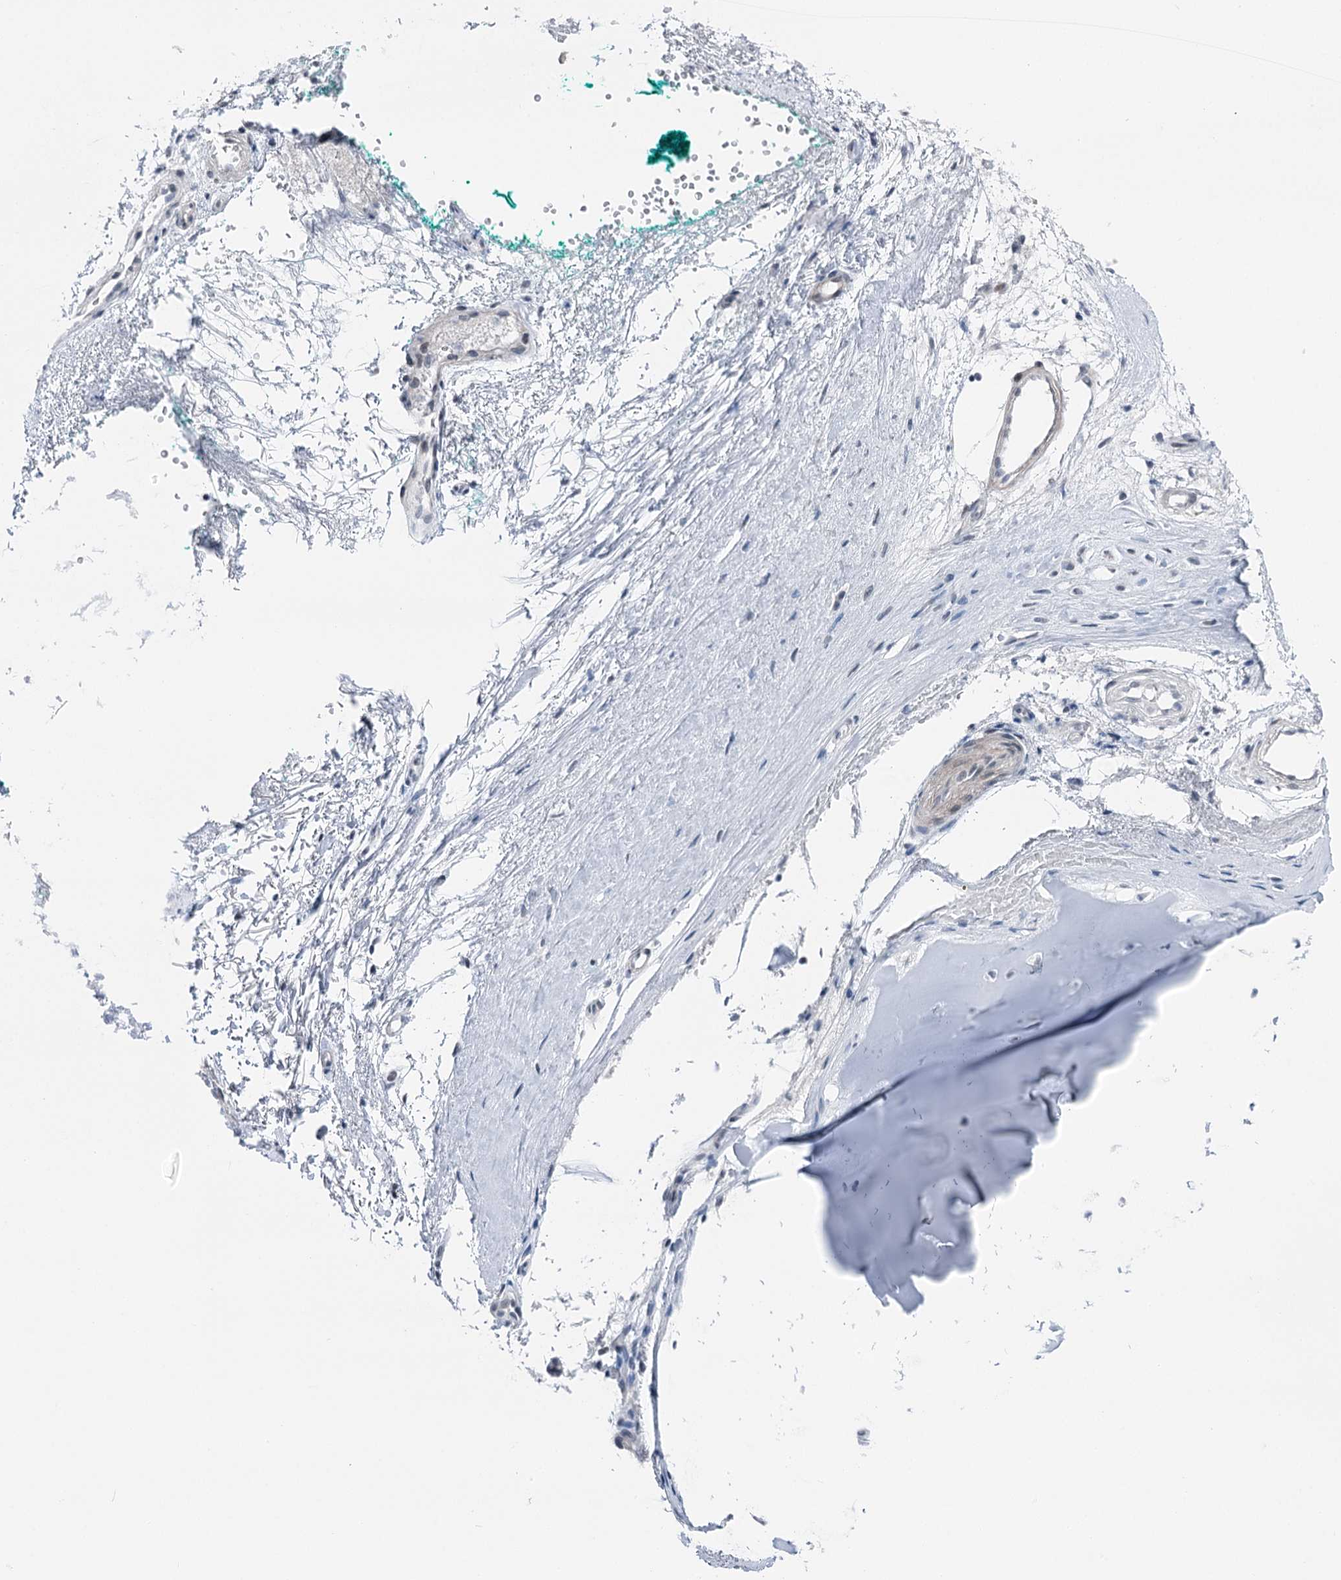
{"staining": {"intensity": "negative", "quantity": "none", "location": "none"}, "tissue": "adipose tissue", "cell_type": "Adipocytes", "image_type": "normal", "snomed": [{"axis": "morphology", "description": "Normal tissue, NOS"}, {"axis": "morphology", "description": "Basal cell carcinoma"}, {"axis": "topography", "description": "Cartilage tissue"}, {"axis": "topography", "description": "Nasopharynx"}, {"axis": "topography", "description": "Oral tissue"}], "caption": "Protein analysis of normal adipose tissue shows no significant expression in adipocytes.", "gene": "STEEP1", "patient": {"sex": "female", "age": 77}}